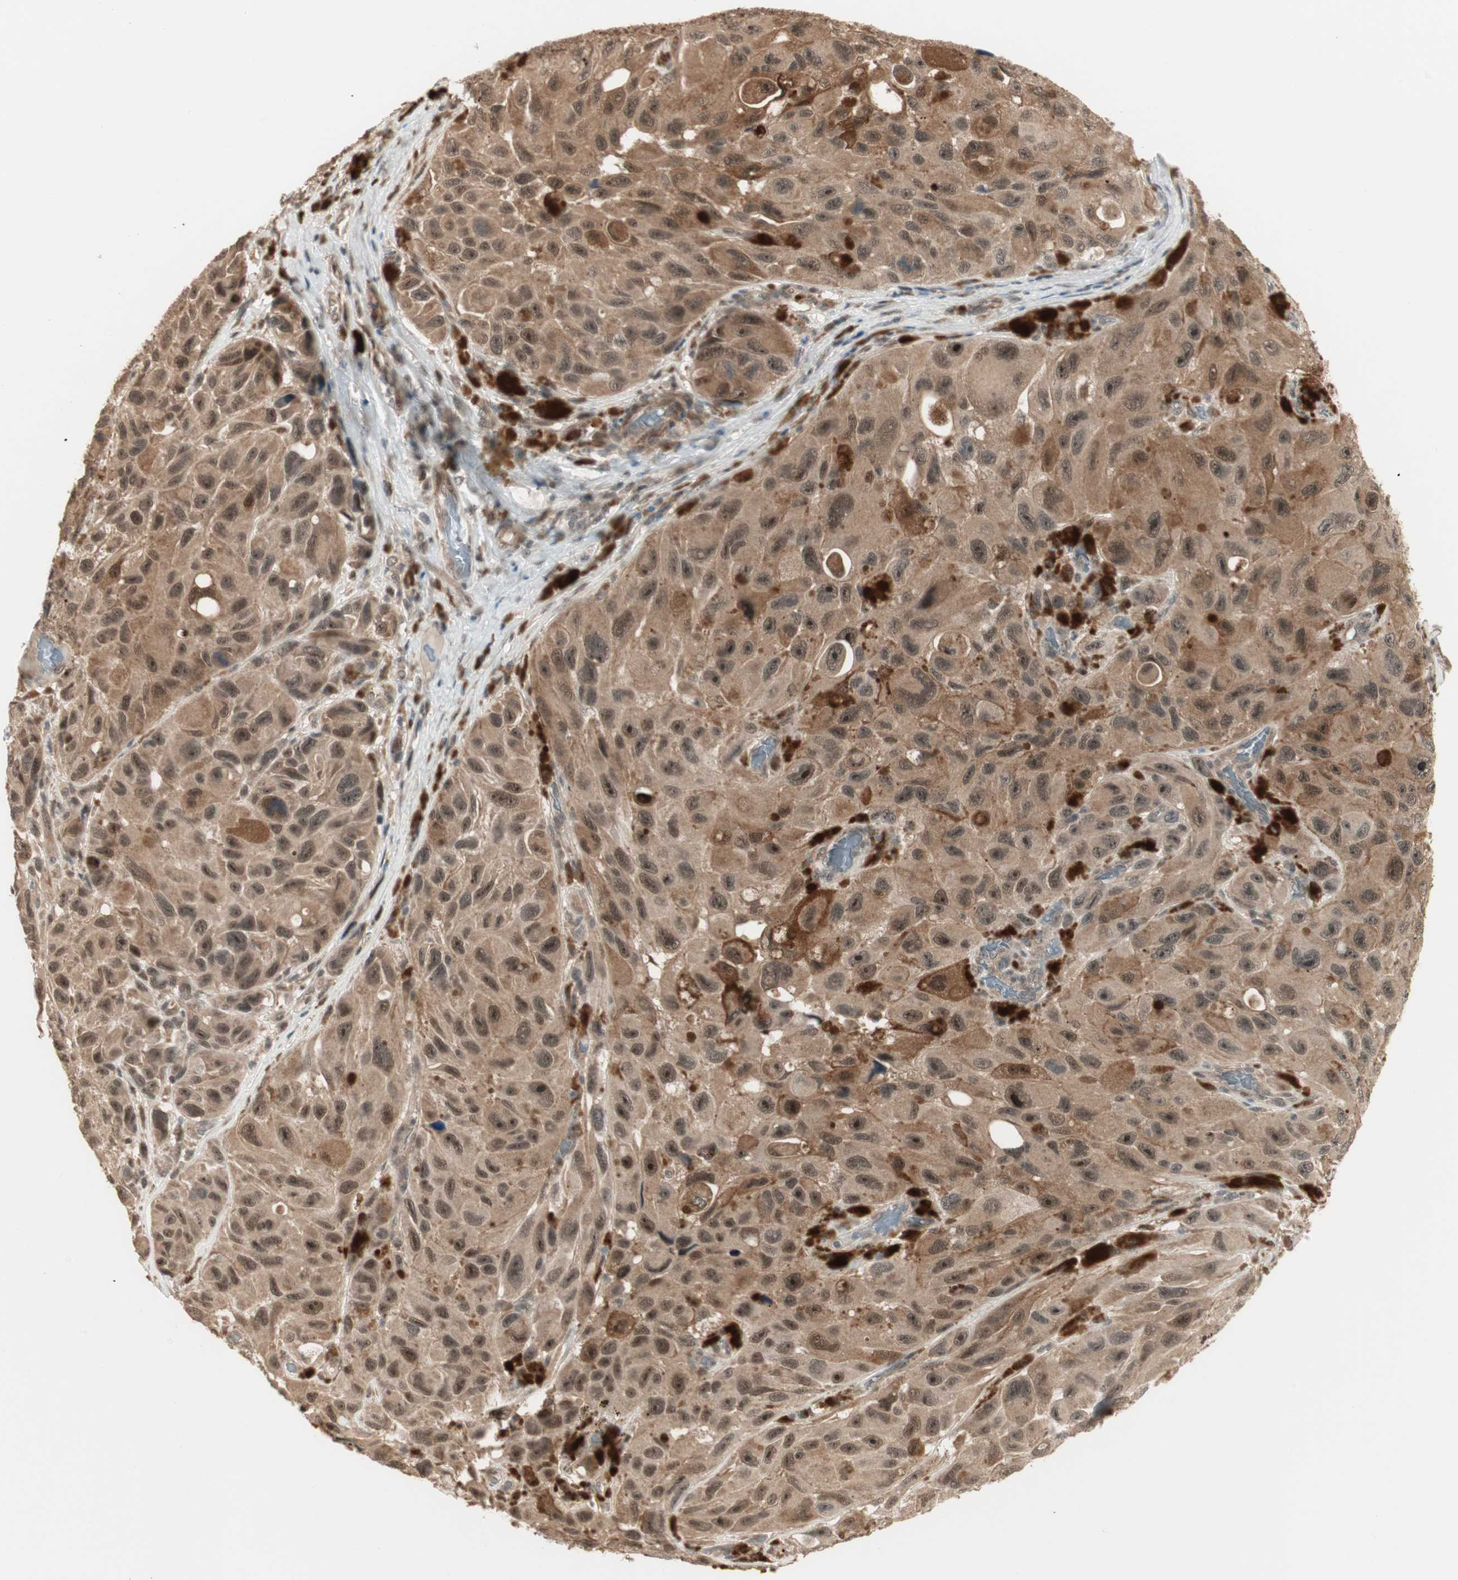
{"staining": {"intensity": "strong", "quantity": ">75%", "location": "cytoplasmic/membranous,nuclear"}, "tissue": "melanoma", "cell_type": "Tumor cells", "image_type": "cancer", "snomed": [{"axis": "morphology", "description": "Malignant melanoma, NOS"}, {"axis": "topography", "description": "Skin"}], "caption": "Human malignant melanoma stained with a protein marker shows strong staining in tumor cells.", "gene": "ZSCAN31", "patient": {"sex": "female", "age": 73}}